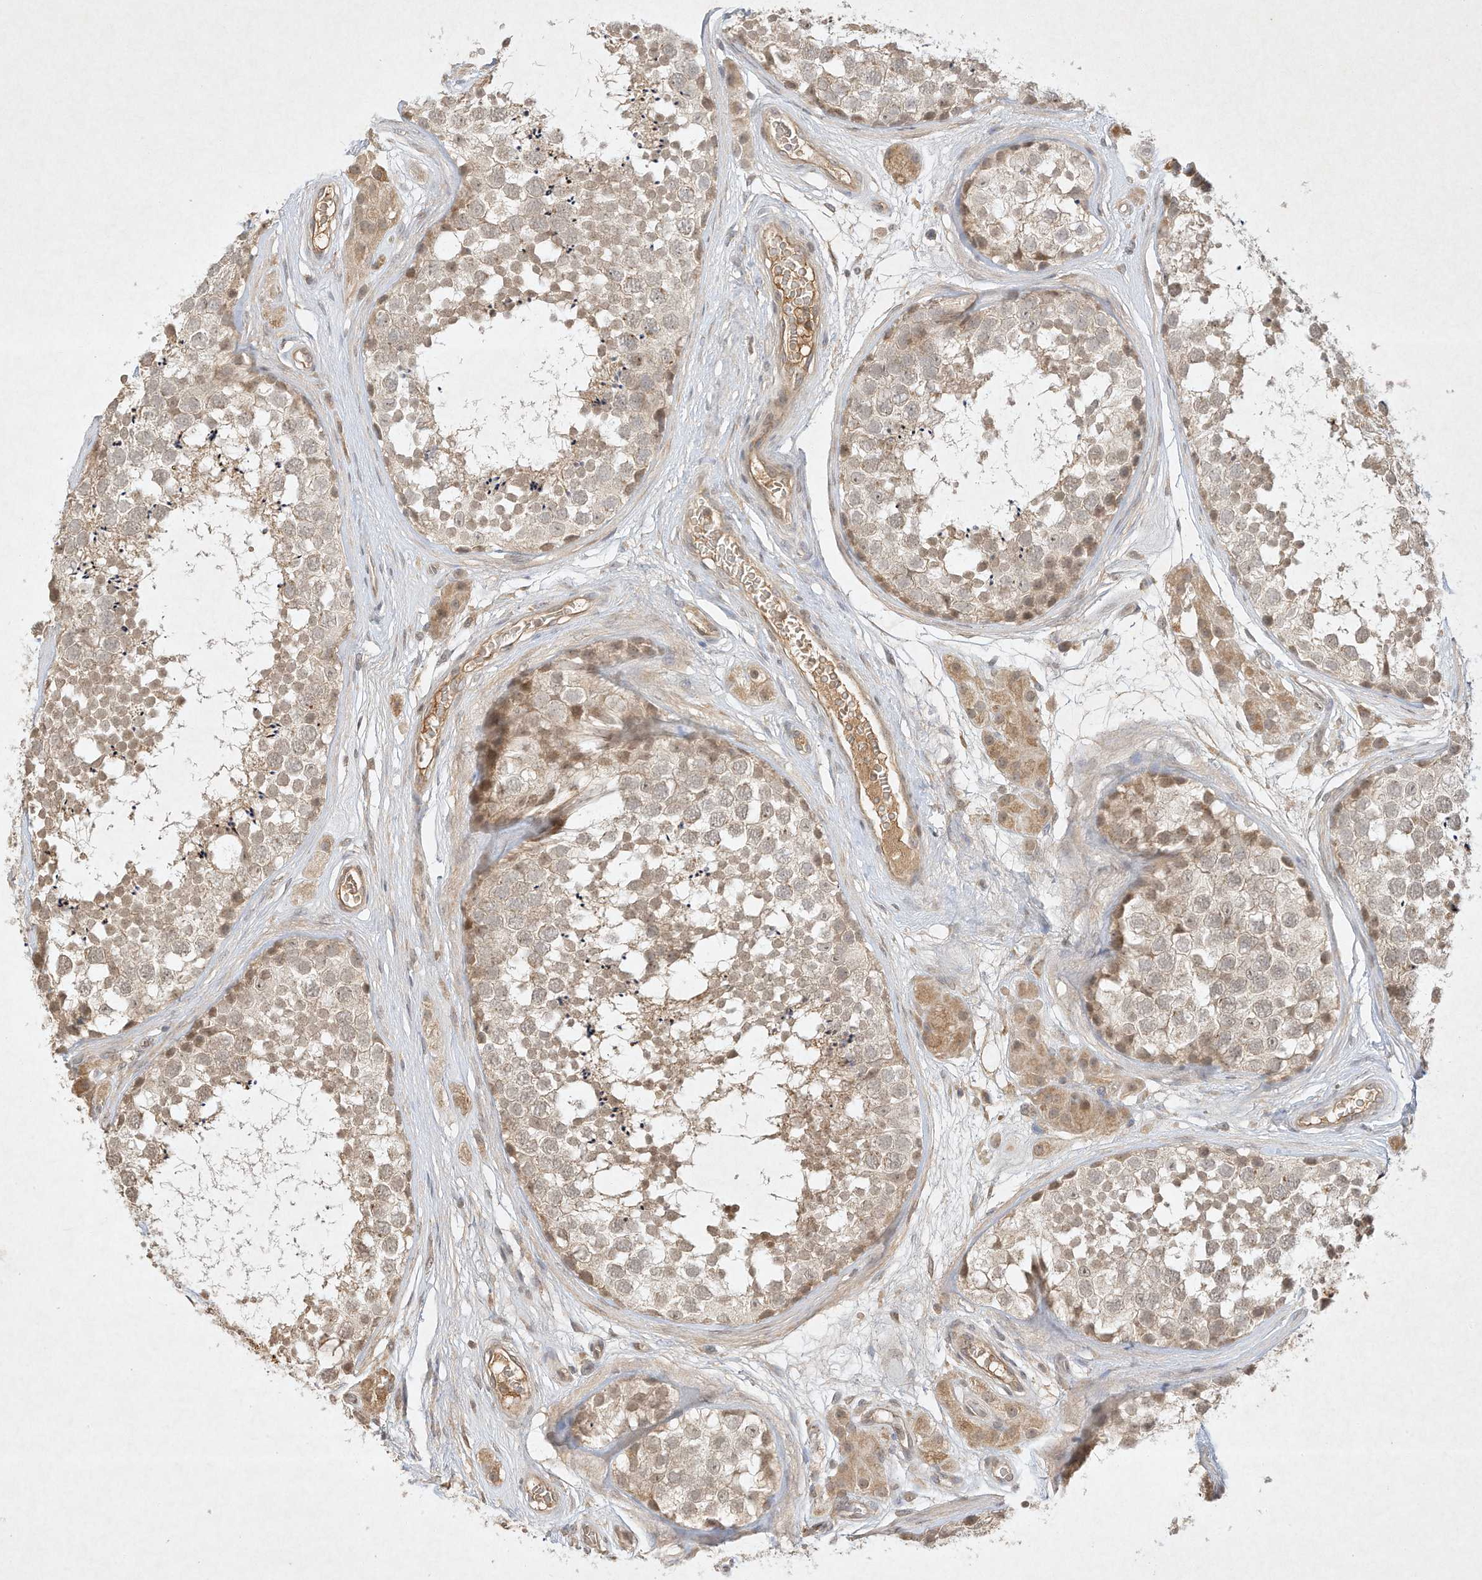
{"staining": {"intensity": "weak", "quantity": ">75%", "location": "cytoplasmic/membranous,nuclear"}, "tissue": "testis", "cell_type": "Cells in seminiferous ducts", "image_type": "normal", "snomed": [{"axis": "morphology", "description": "Normal tissue, NOS"}, {"axis": "topography", "description": "Testis"}], "caption": "A brown stain labels weak cytoplasmic/membranous,nuclear expression of a protein in cells in seminiferous ducts of normal human testis.", "gene": "BTRC", "patient": {"sex": "male", "age": 56}}